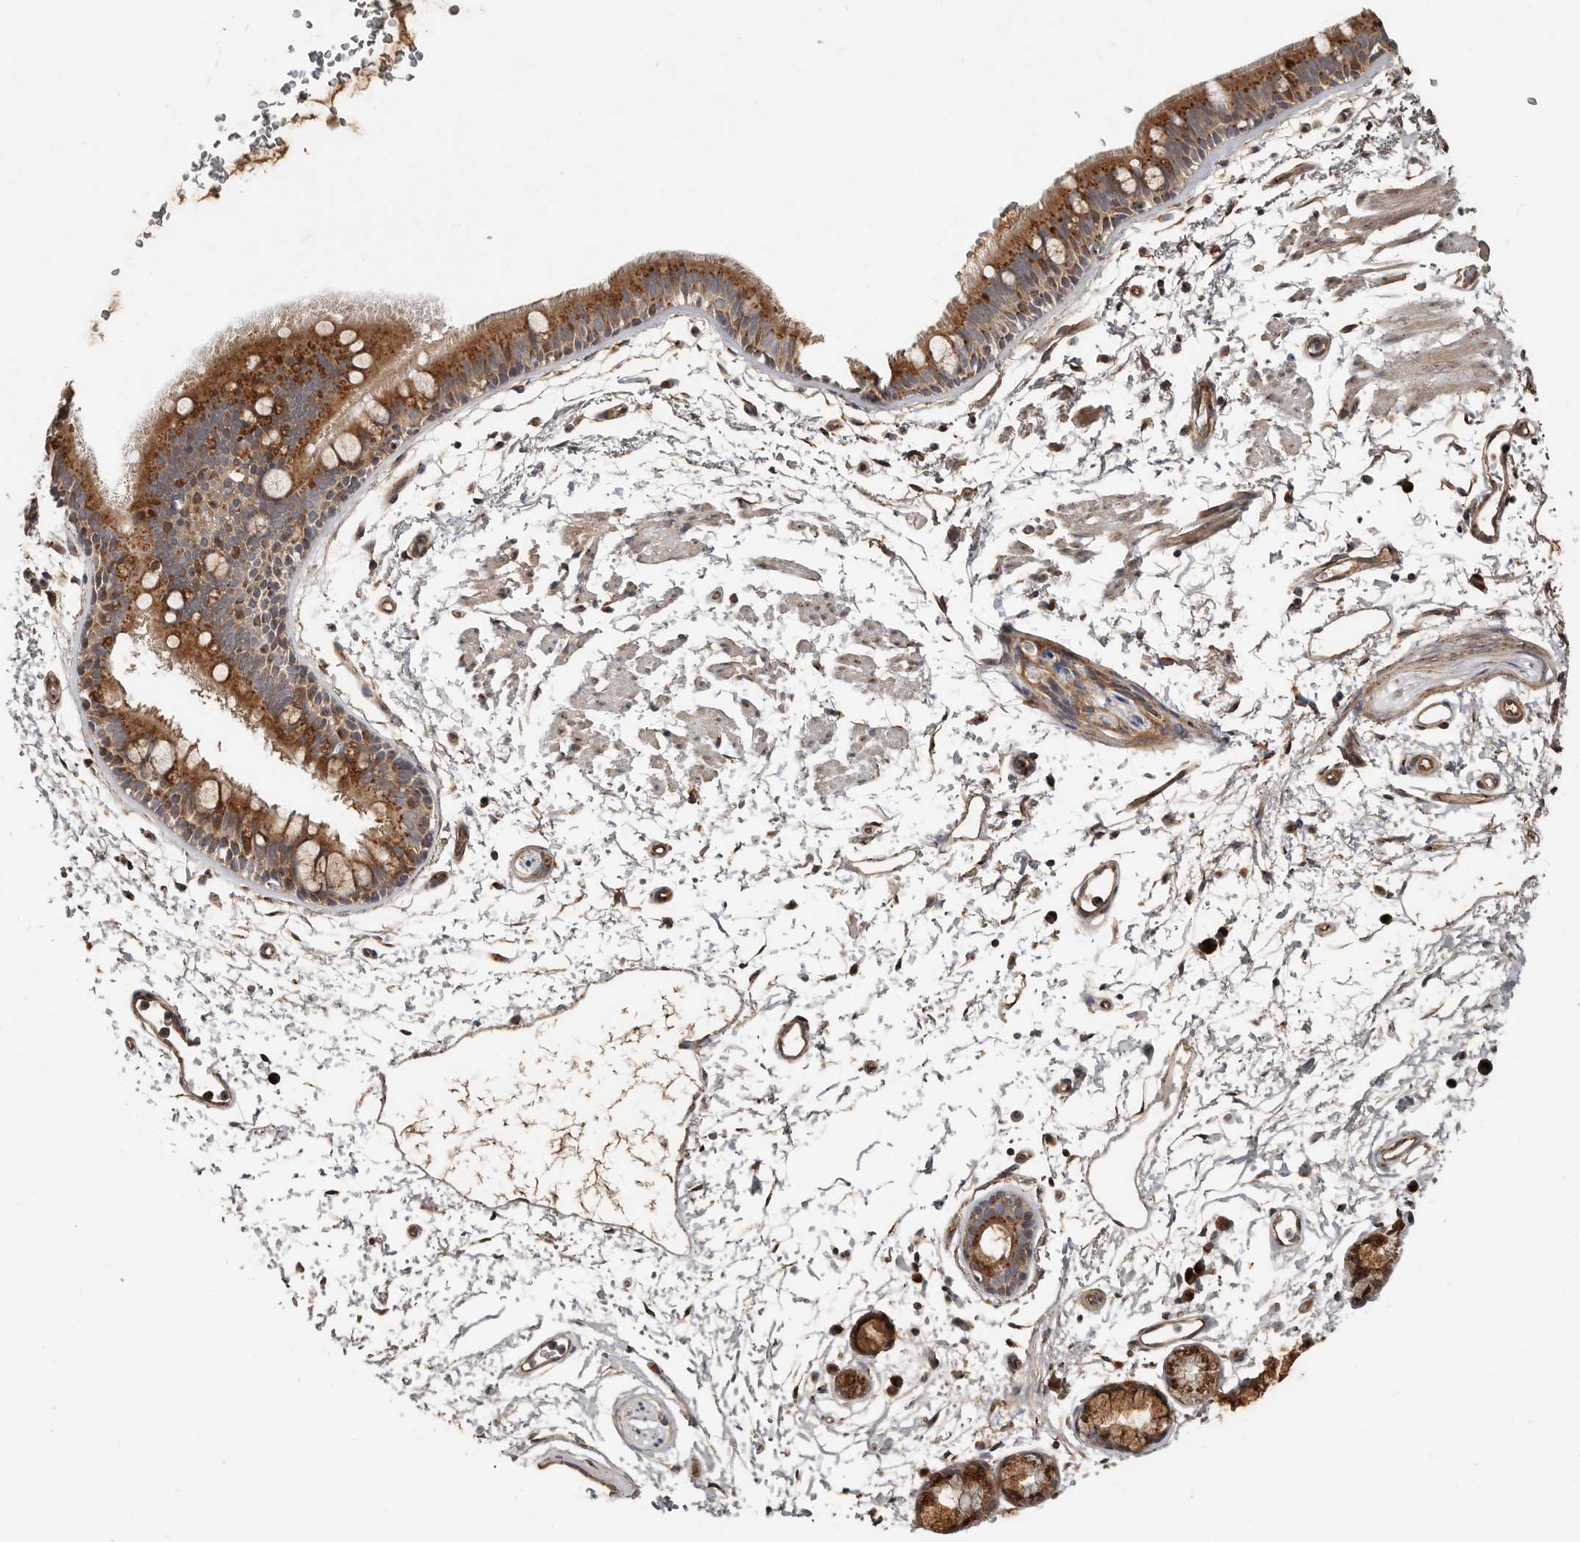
{"staining": {"intensity": "strong", "quantity": ">75%", "location": "cytoplasmic/membranous"}, "tissue": "bronchus", "cell_type": "Respiratory epithelial cells", "image_type": "normal", "snomed": [{"axis": "morphology", "description": "Normal tissue, NOS"}, {"axis": "topography", "description": "Lymph node"}, {"axis": "topography", "description": "Bronchus"}], "caption": "Human bronchus stained with a brown dye reveals strong cytoplasmic/membranous positive positivity in approximately >75% of respiratory epithelial cells.", "gene": "COG1", "patient": {"sex": "female", "age": 70}}